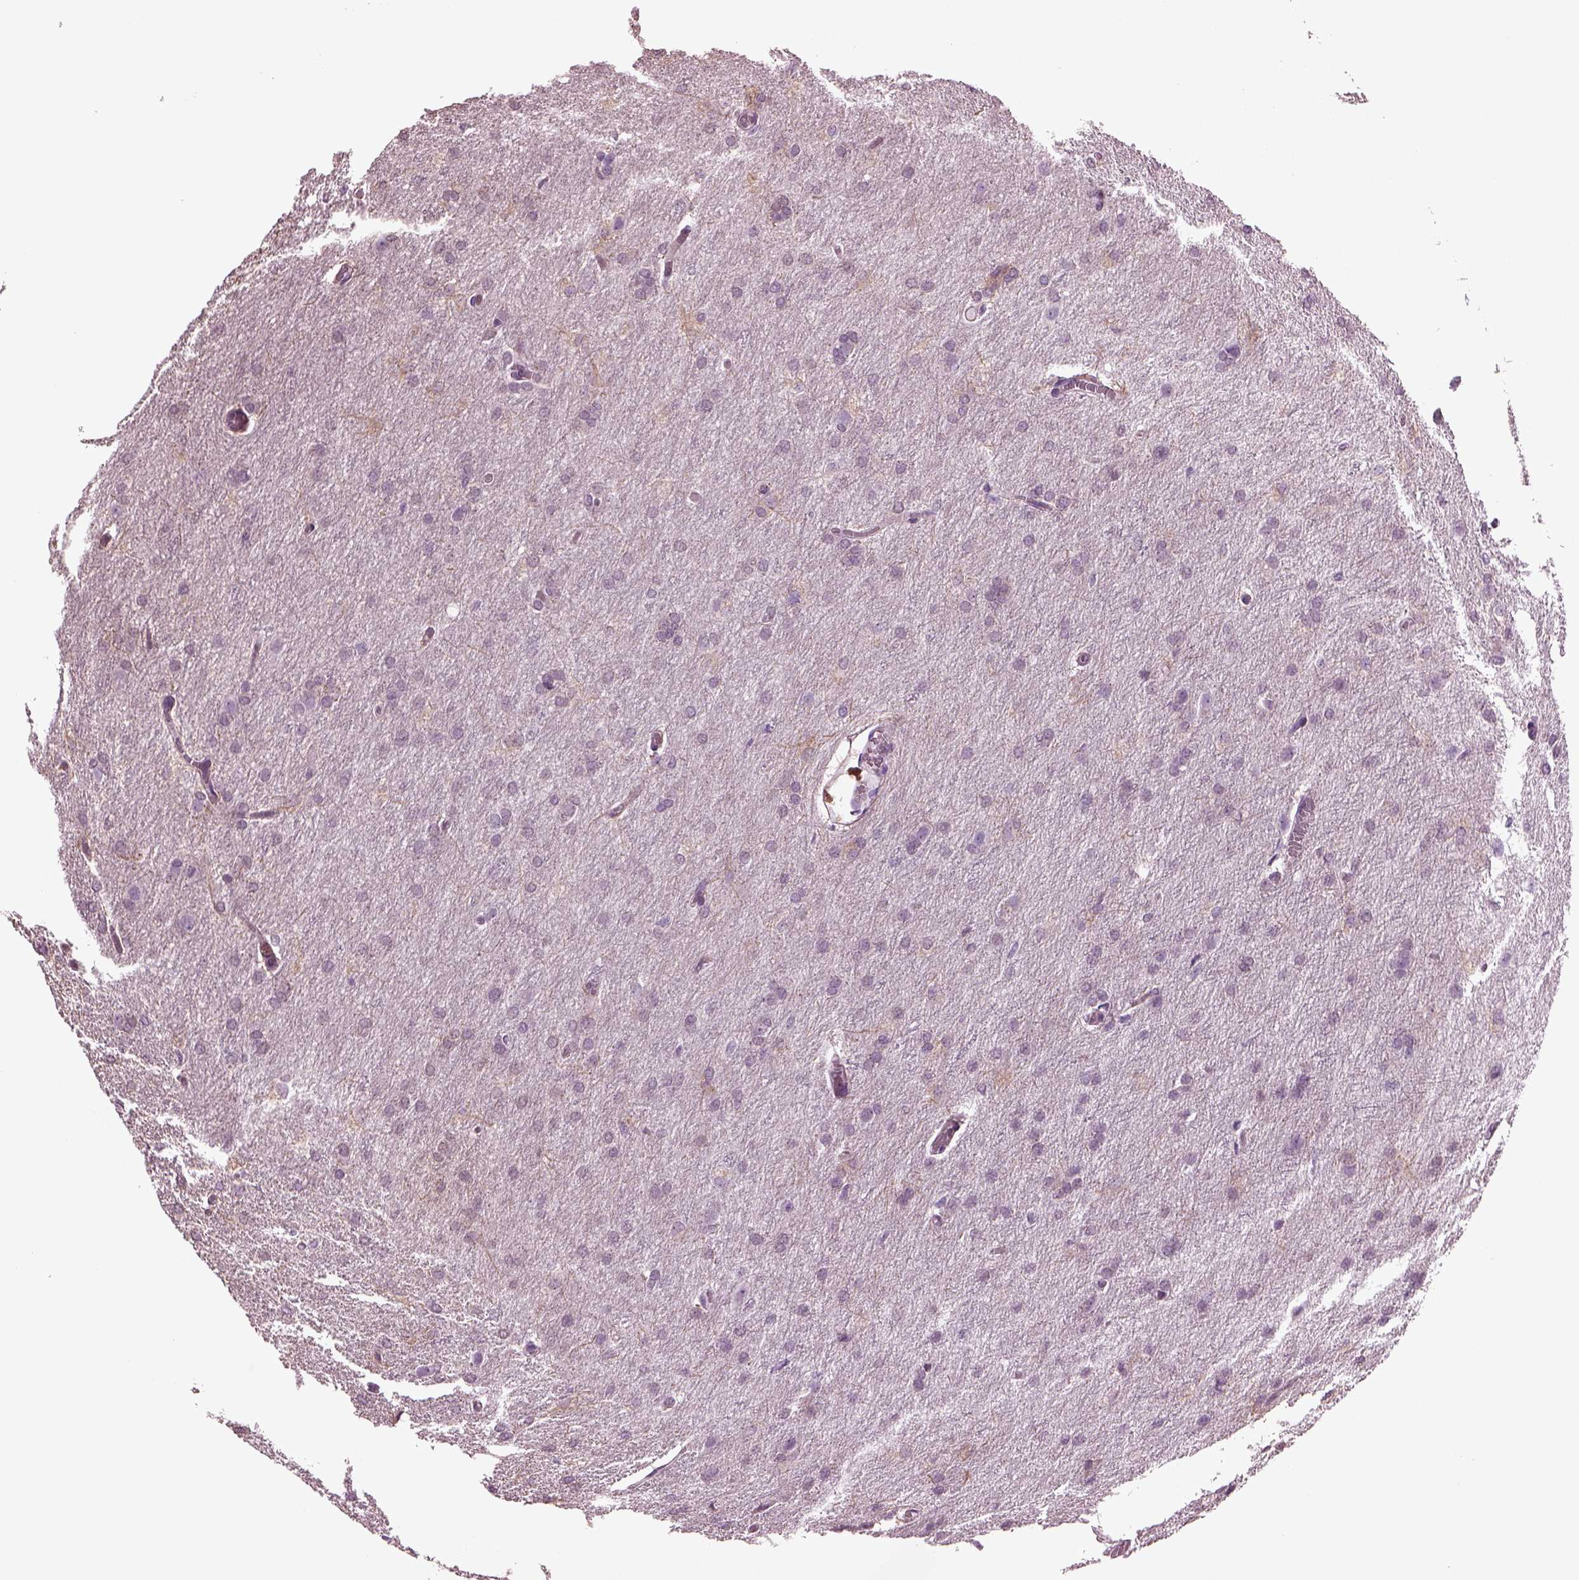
{"staining": {"intensity": "negative", "quantity": "none", "location": "none"}, "tissue": "glioma", "cell_type": "Tumor cells", "image_type": "cancer", "snomed": [{"axis": "morphology", "description": "Glioma, malignant, High grade"}, {"axis": "topography", "description": "Brain"}], "caption": "There is no significant expression in tumor cells of glioma.", "gene": "SLC6A17", "patient": {"sex": "male", "age": 68}}